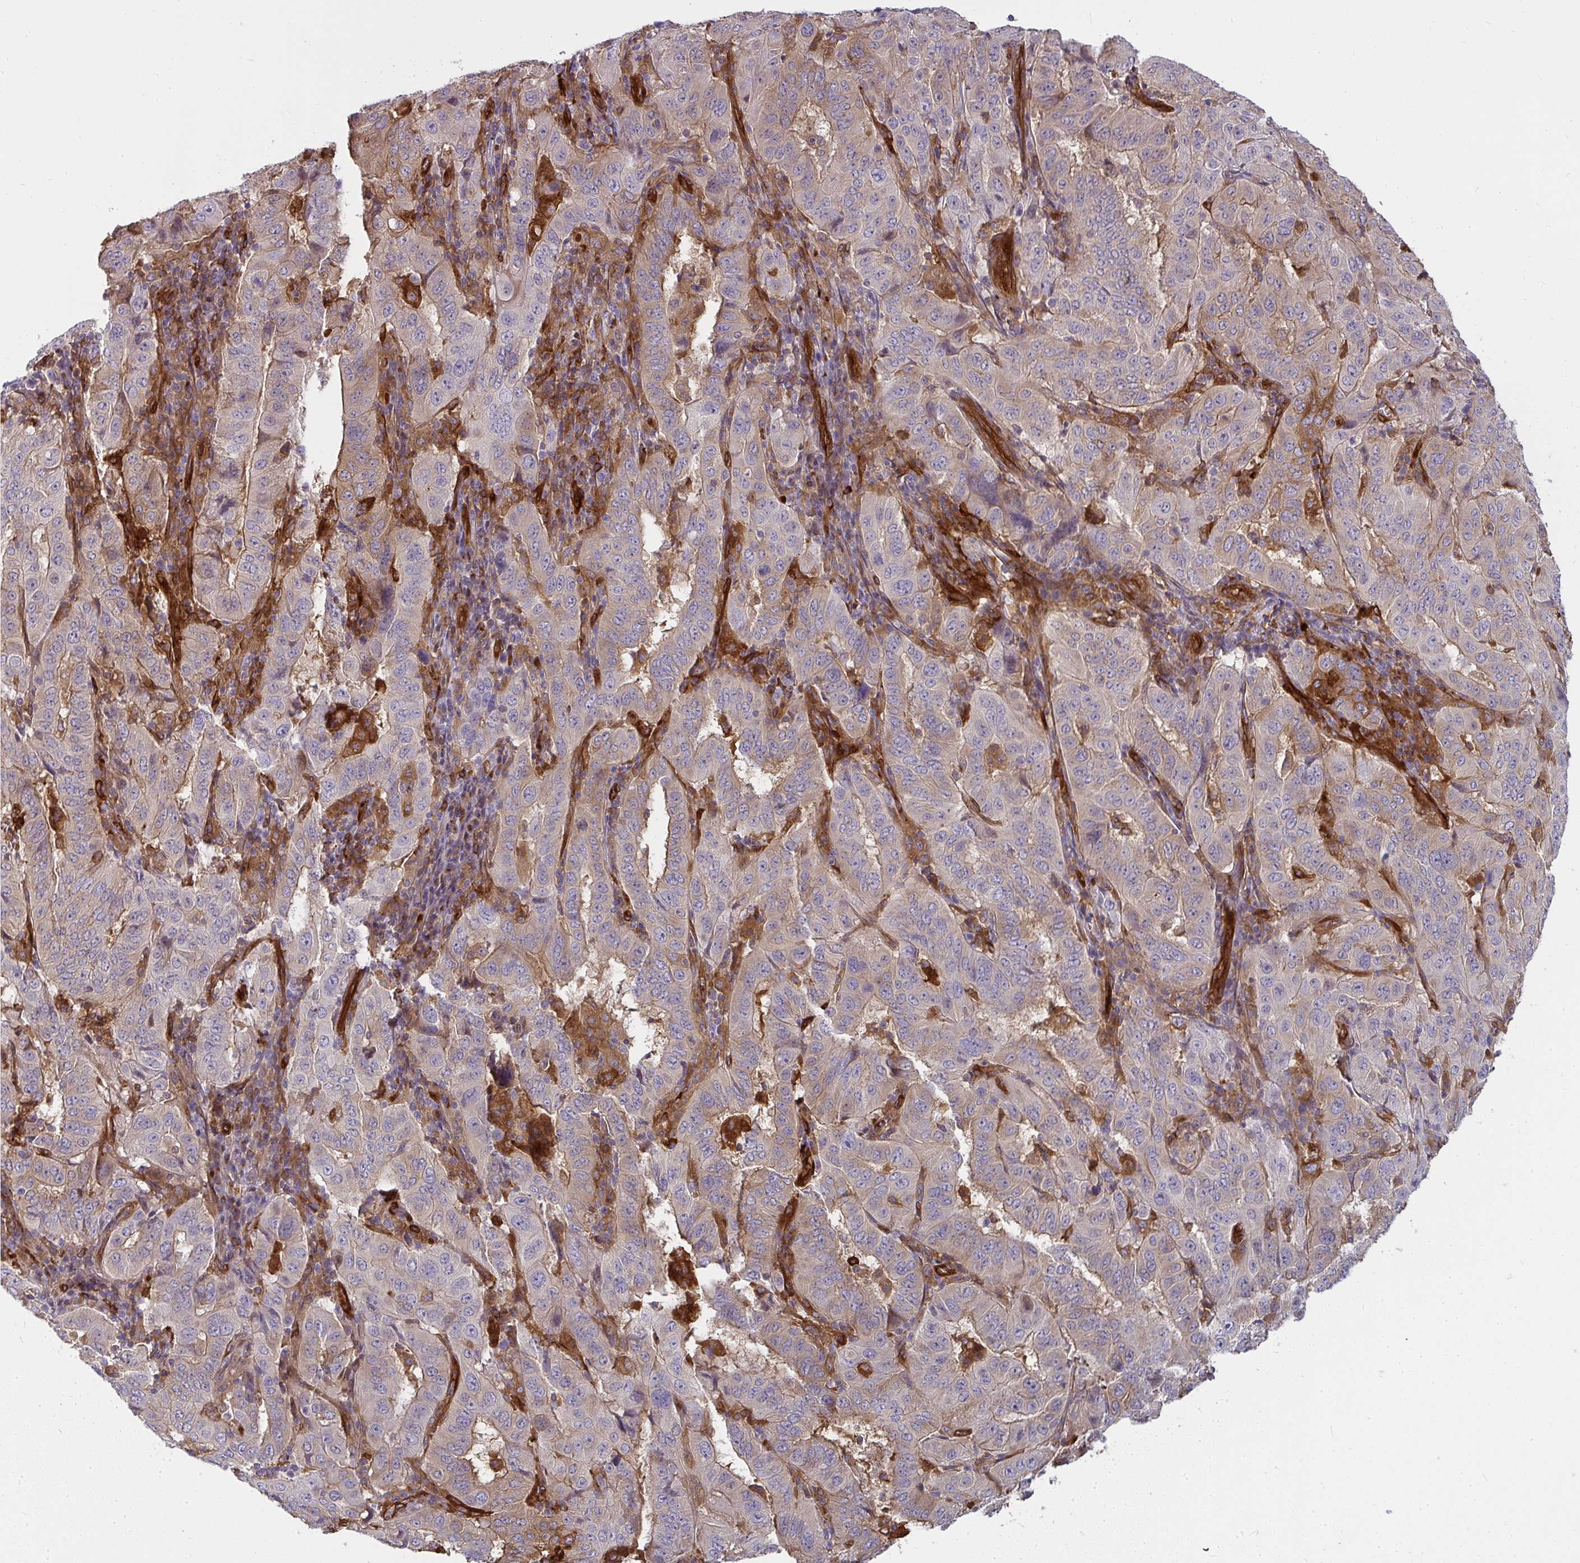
{"staining": {"intensity": "moderate", "quantity": "<25%", "location": "cytoplasmic/membranous"}, "tissue": "pancreatic cancer", "cell_type": "Tumor cells", "image_type": "cancer", "snomed": [{"axis": "morphology", "description": "Adenocarcinoma, NOS"}, {"axis": "topography", "description": "Pancreas"}], "caption": "This is a histology image of IHC staining of pancreatic adenocarcinoma, which shows moderate expression in the cytoplasmic/membranous of tumor cells.", "gene": "IFIT3", "patient": {"sex": "male", "age": 63}}